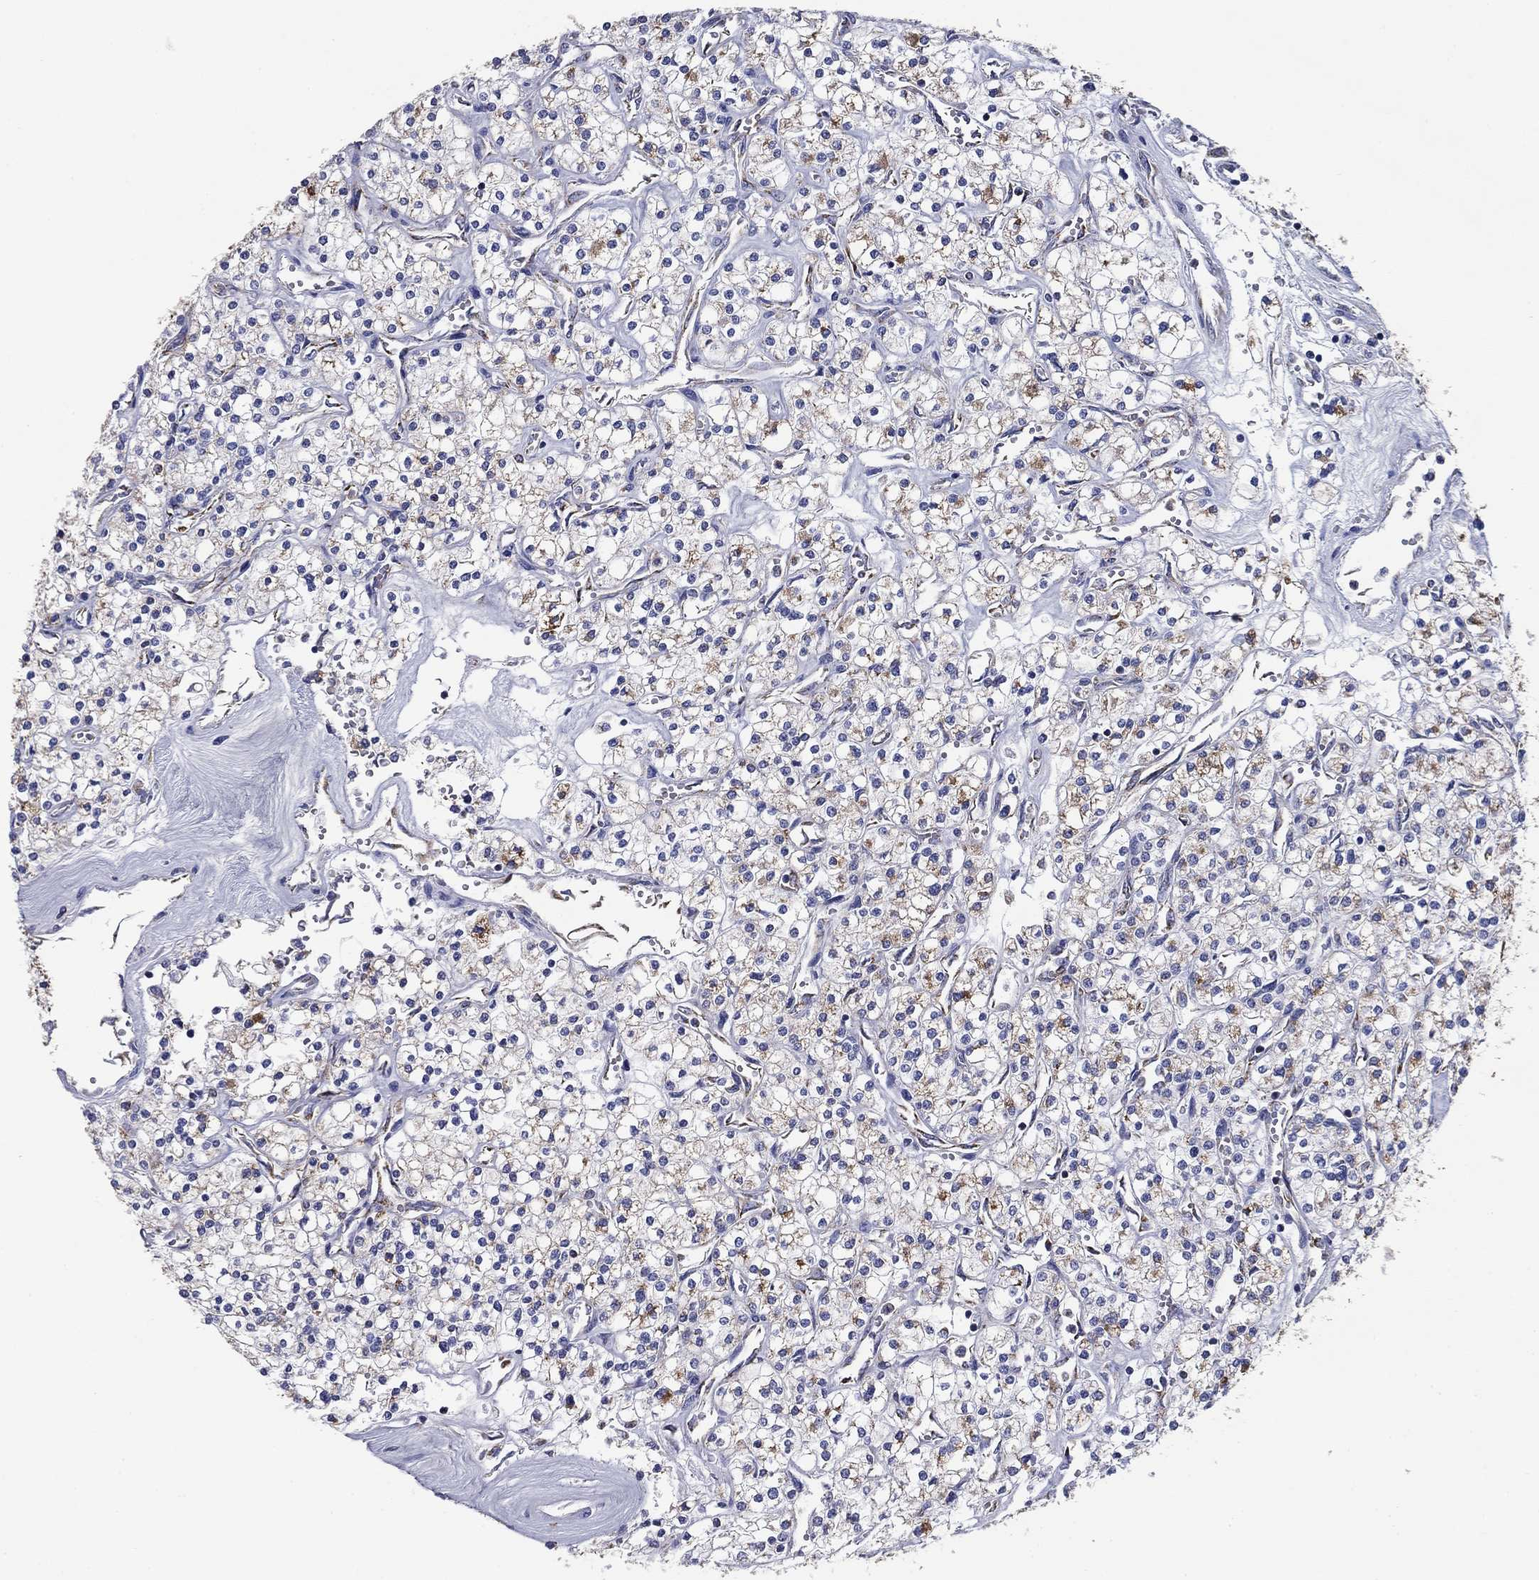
{"staining": {"intensity": "weak", "quantity": "25%-75%", "location": "cytoplasmic/membranous"}, "tissue": "renal cancer", "cell_type": "Tumor cells", "image_type": "cancer", "snomed": [{"axis": "morphology", "description": "Adenocarcinoma, NOS"}, {"axis": "topography", "description": "Kidney"}], "caption": "Protein staining reveals weak cytoplasmic/membranous expression in about 25%-75% of tumor cells in adenocarcinoma (renal).", "gene": "NDUFA4L2", "patient": {"sex": "male", "age": 80}}